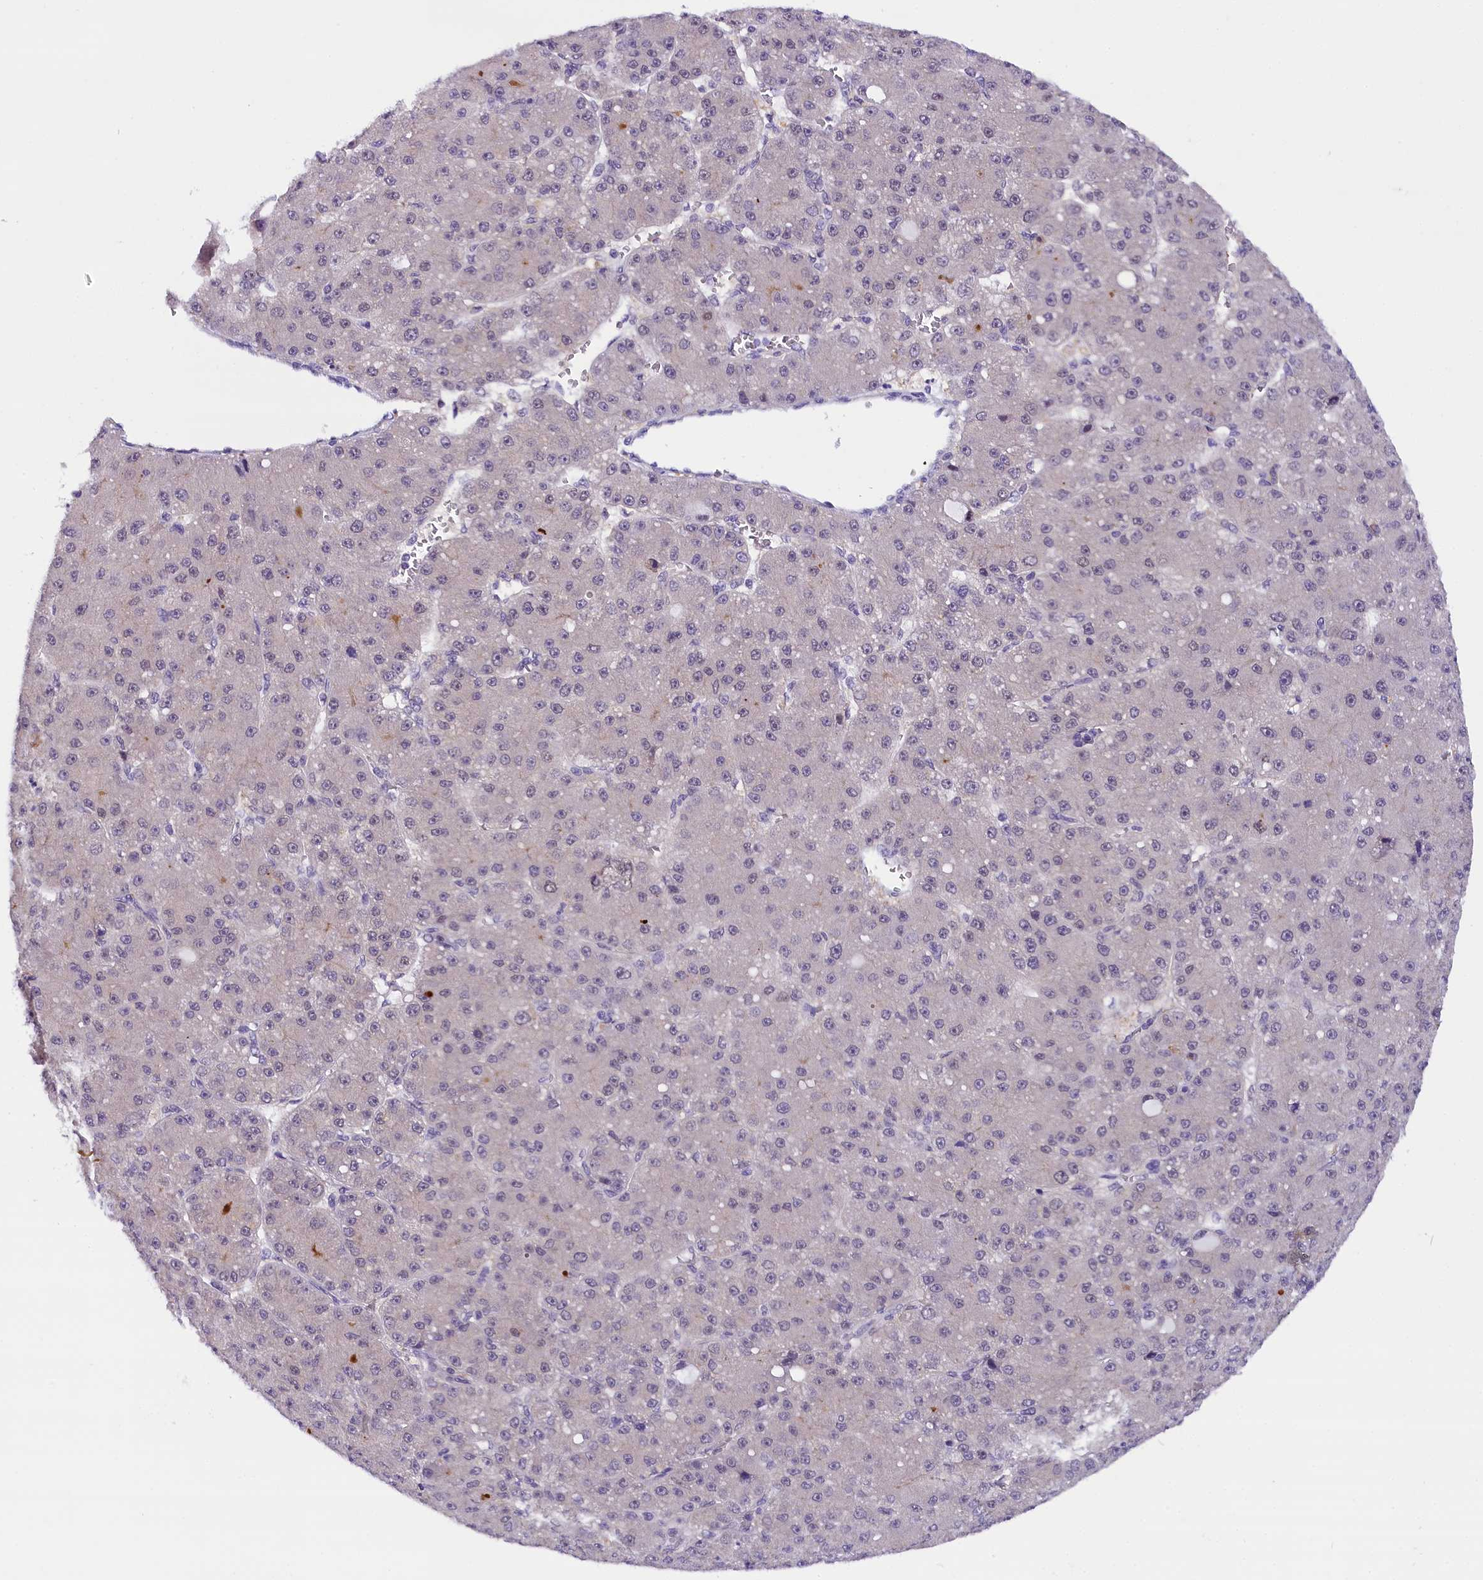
{"staining": {"intensity": "negative", "quantity": "none", "location": "none"}, "tissue": "liver cancer", "cell_type": "Tumor cells", "image_type": "cancer", "snomed": [{"axis": "morphology", "description": "Carcinoma, Hepatocellular, NOS"}, {"axis": "topography", "description": "Liver"}], "caption": "Immunohistochemistry (IHC) histopathology image of neoplastic tissue: hepatocellular carcinoma (liver) stained with DAB shows no significant protein expression in tumor cells.", "gene": "IQCN", "patient": {"sex": "male", "age": 67}}